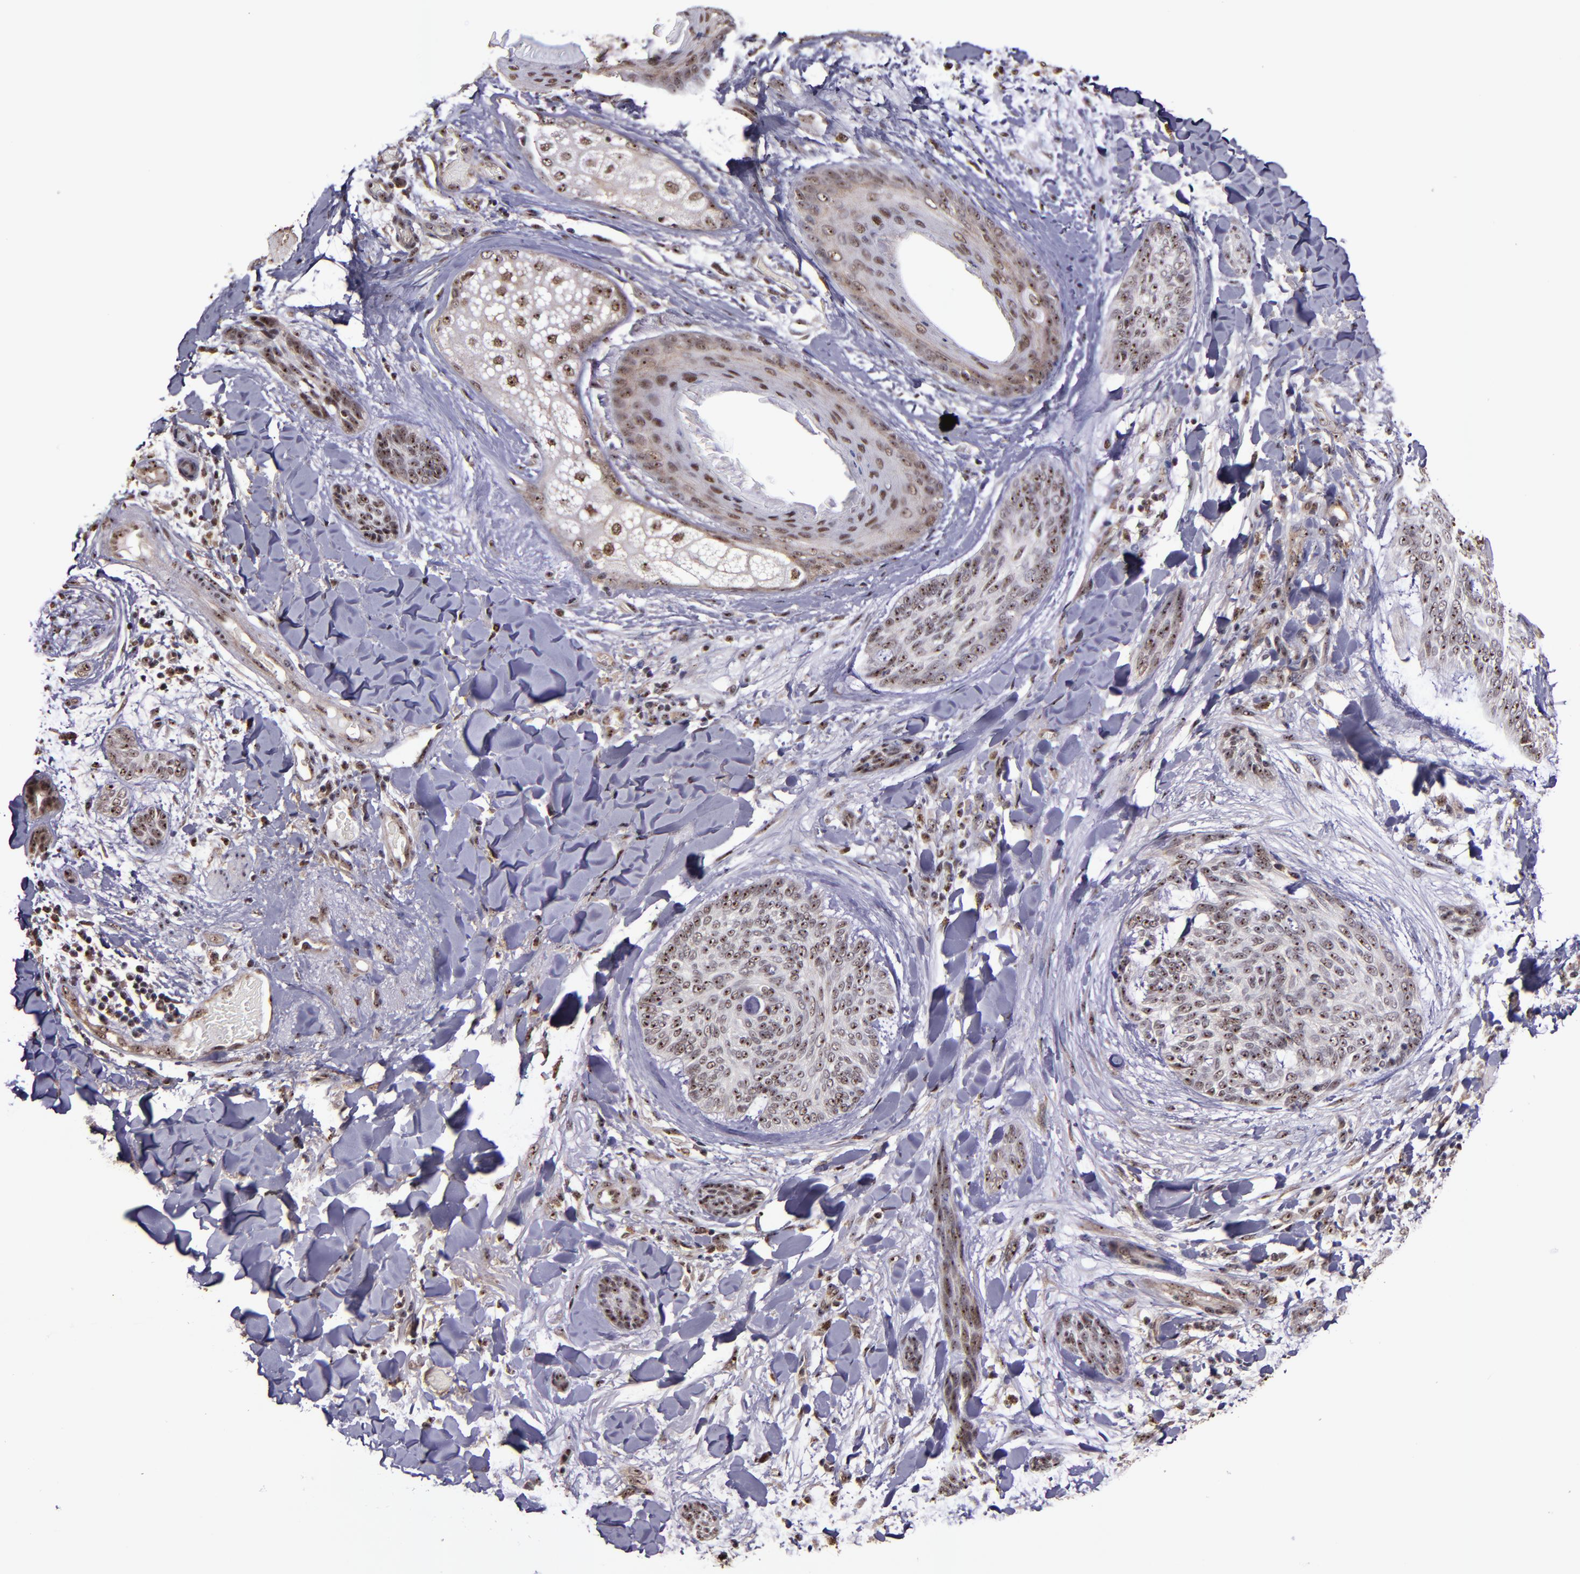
{"staining": {"intensity": "moderate", "quantity": "25%-75%", "location": "nuclear"}, "tissue": "skin cancer", "cell_type": "Tumor cells", "image_type": "cancer", "snomed": [{"axis": "morphology", "description": "Normal tissue, NOS"}, {"axis": "morphology", "description": "Basal cell carcinoma"}, {"axis": "topography", "description": "Skin"}], "caption": "Tumor cells exhibit medium levels of moderate nuclear positivity in about 25%-75% of cells in skin cancer (basal cell carcinoma). Nuclei are stained in blue.", "gene": "CECR2", "patient": {"sex": "female", "age": 71}}